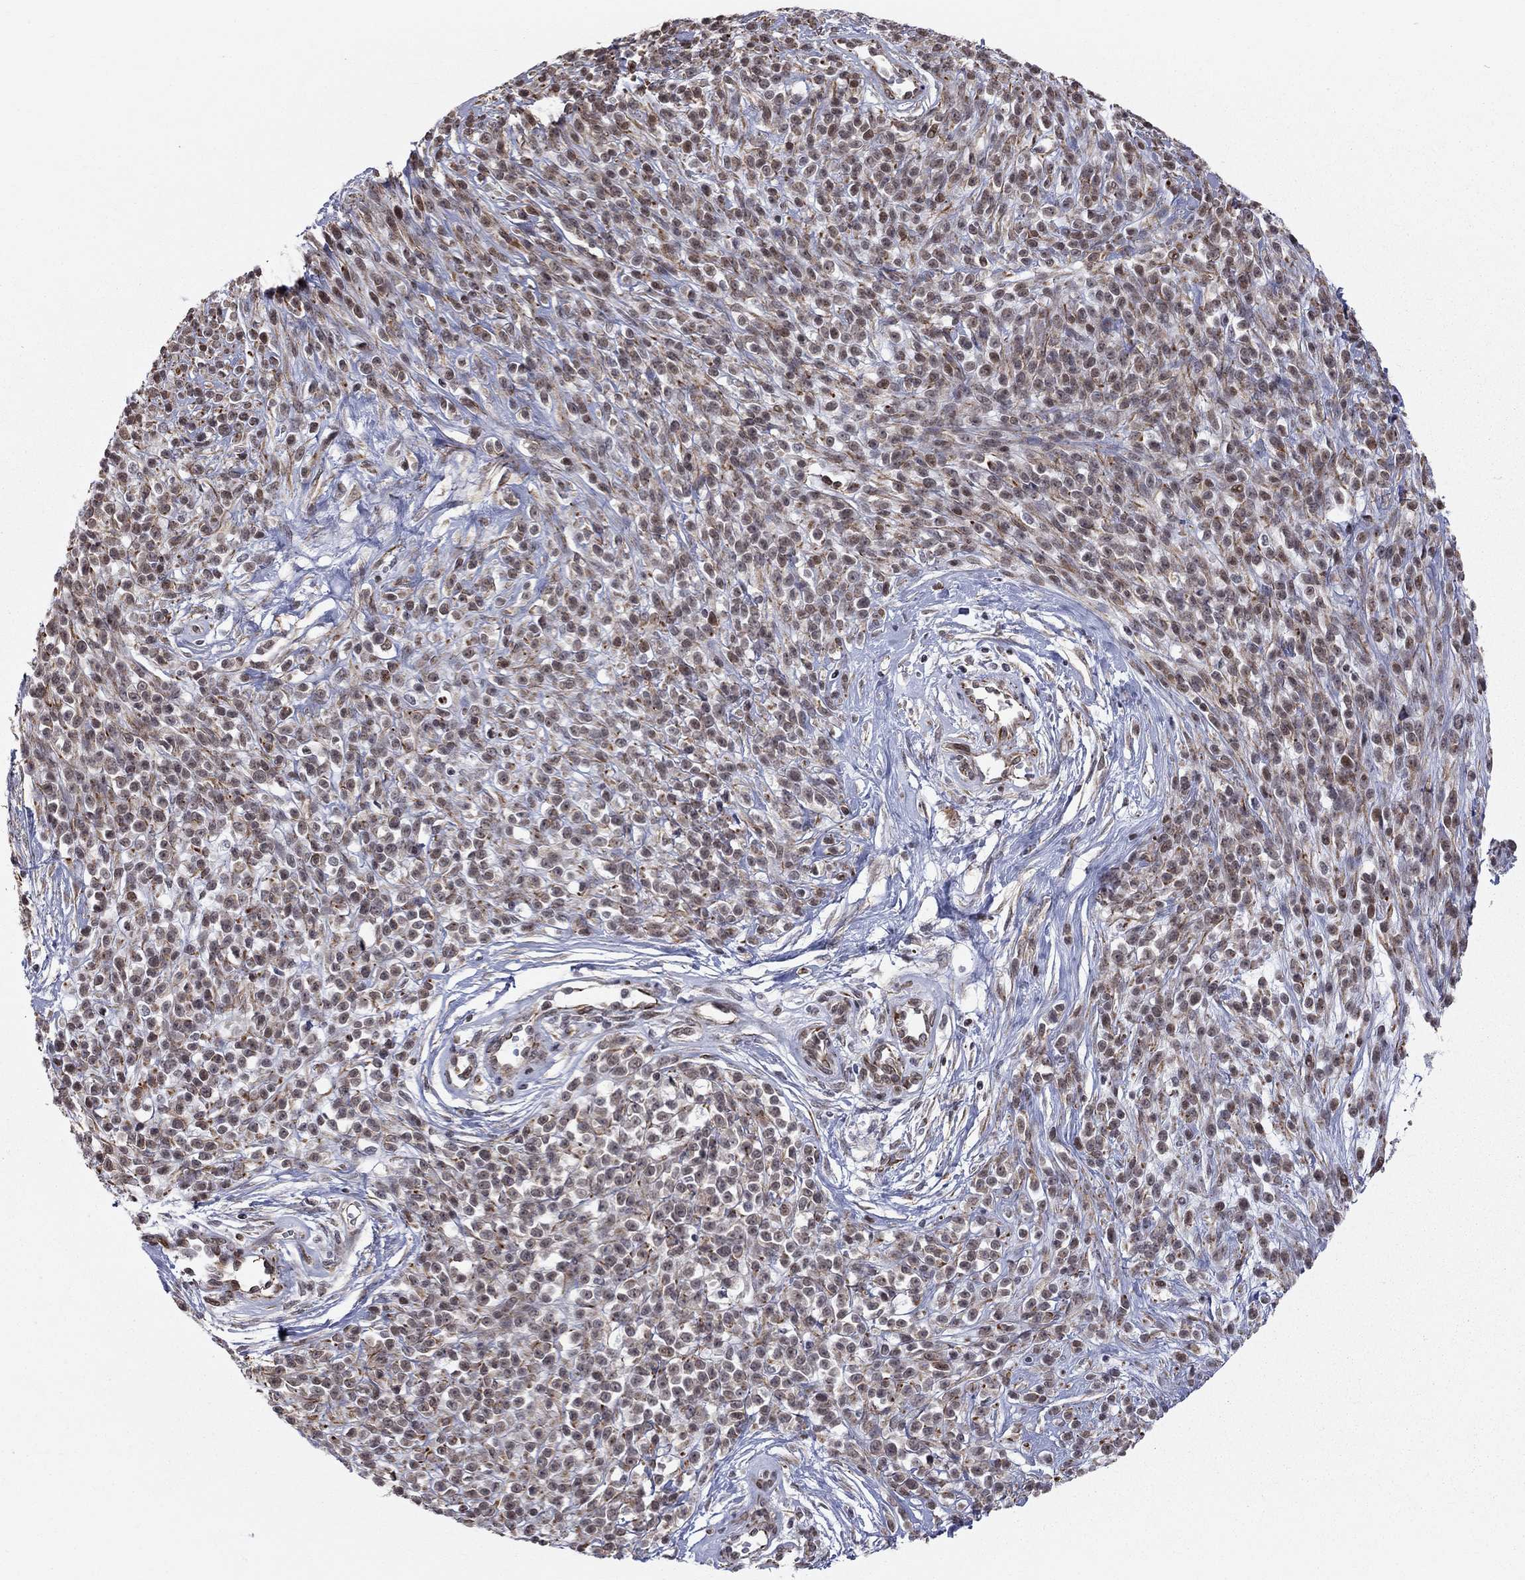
{"staining": {"intensity": "weak", "quantity": "<25%", "location": "cytoplasmic/membranous"}, "tissue": "melanoma", "cell_type": "Tumor cells", "image_type": "cancer", "snomed": [{"axis": "morphology", "description": "Malignant melanoma, NOS"}, {"axis": "topography", "description": "Skin"}, {"axis": "topography", "description": "Skin of trunk"}], "caption": "High magnification brightfield microscopy of melanoma stained with DAB (3,3'-diaminobenzidine) (brown) and counterstained with hematoxylin (blue): tumor cells show no significant positivity.", "gene": "MTNR1B", "patient": {"sex": "male", "age": 74}}